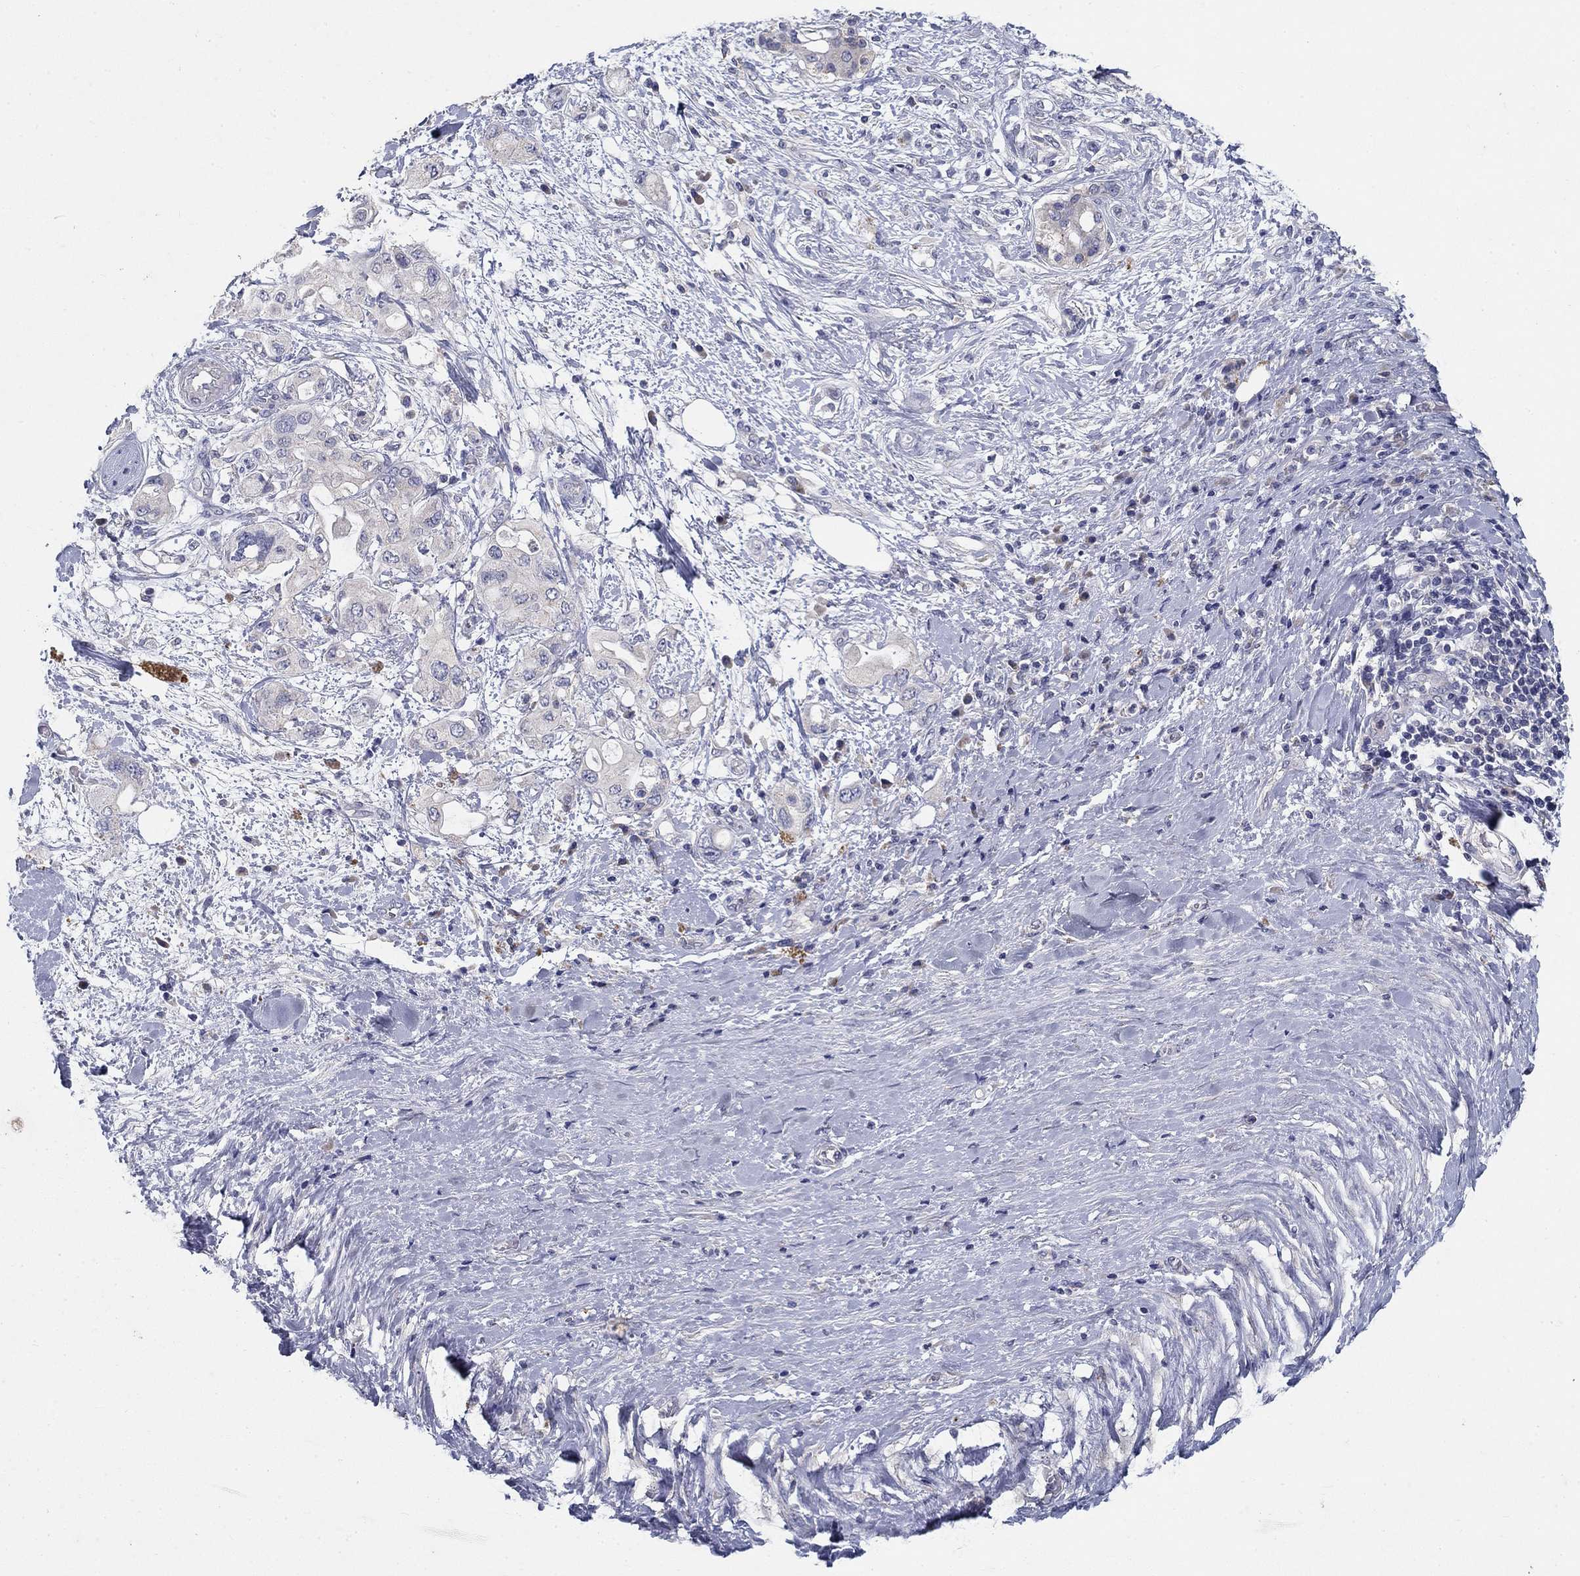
{"staining": {"intensity": "negative", "quantity": "none", "location": "none"}, "tissue": "pancreatic cancer", "cell_type": "Tumor cells", "image_type": "cancer", "snomed": [{"axis": "morphology", "description": "Adenocarcinoma, NOS"}, {"axis": "topography", "description": "Pancreas"}], "caption": "IHC micrograph of human pancreatic cancer (adenocarcinoma) stained for a protein (brown), which exhibits no positivity in tumor cells. (DAB (3,3'-diaminobenzidine) IHC with hematoxylin counter stain).", "gene": "PROZ", "patient": {"sex": "female", "age": 56}}